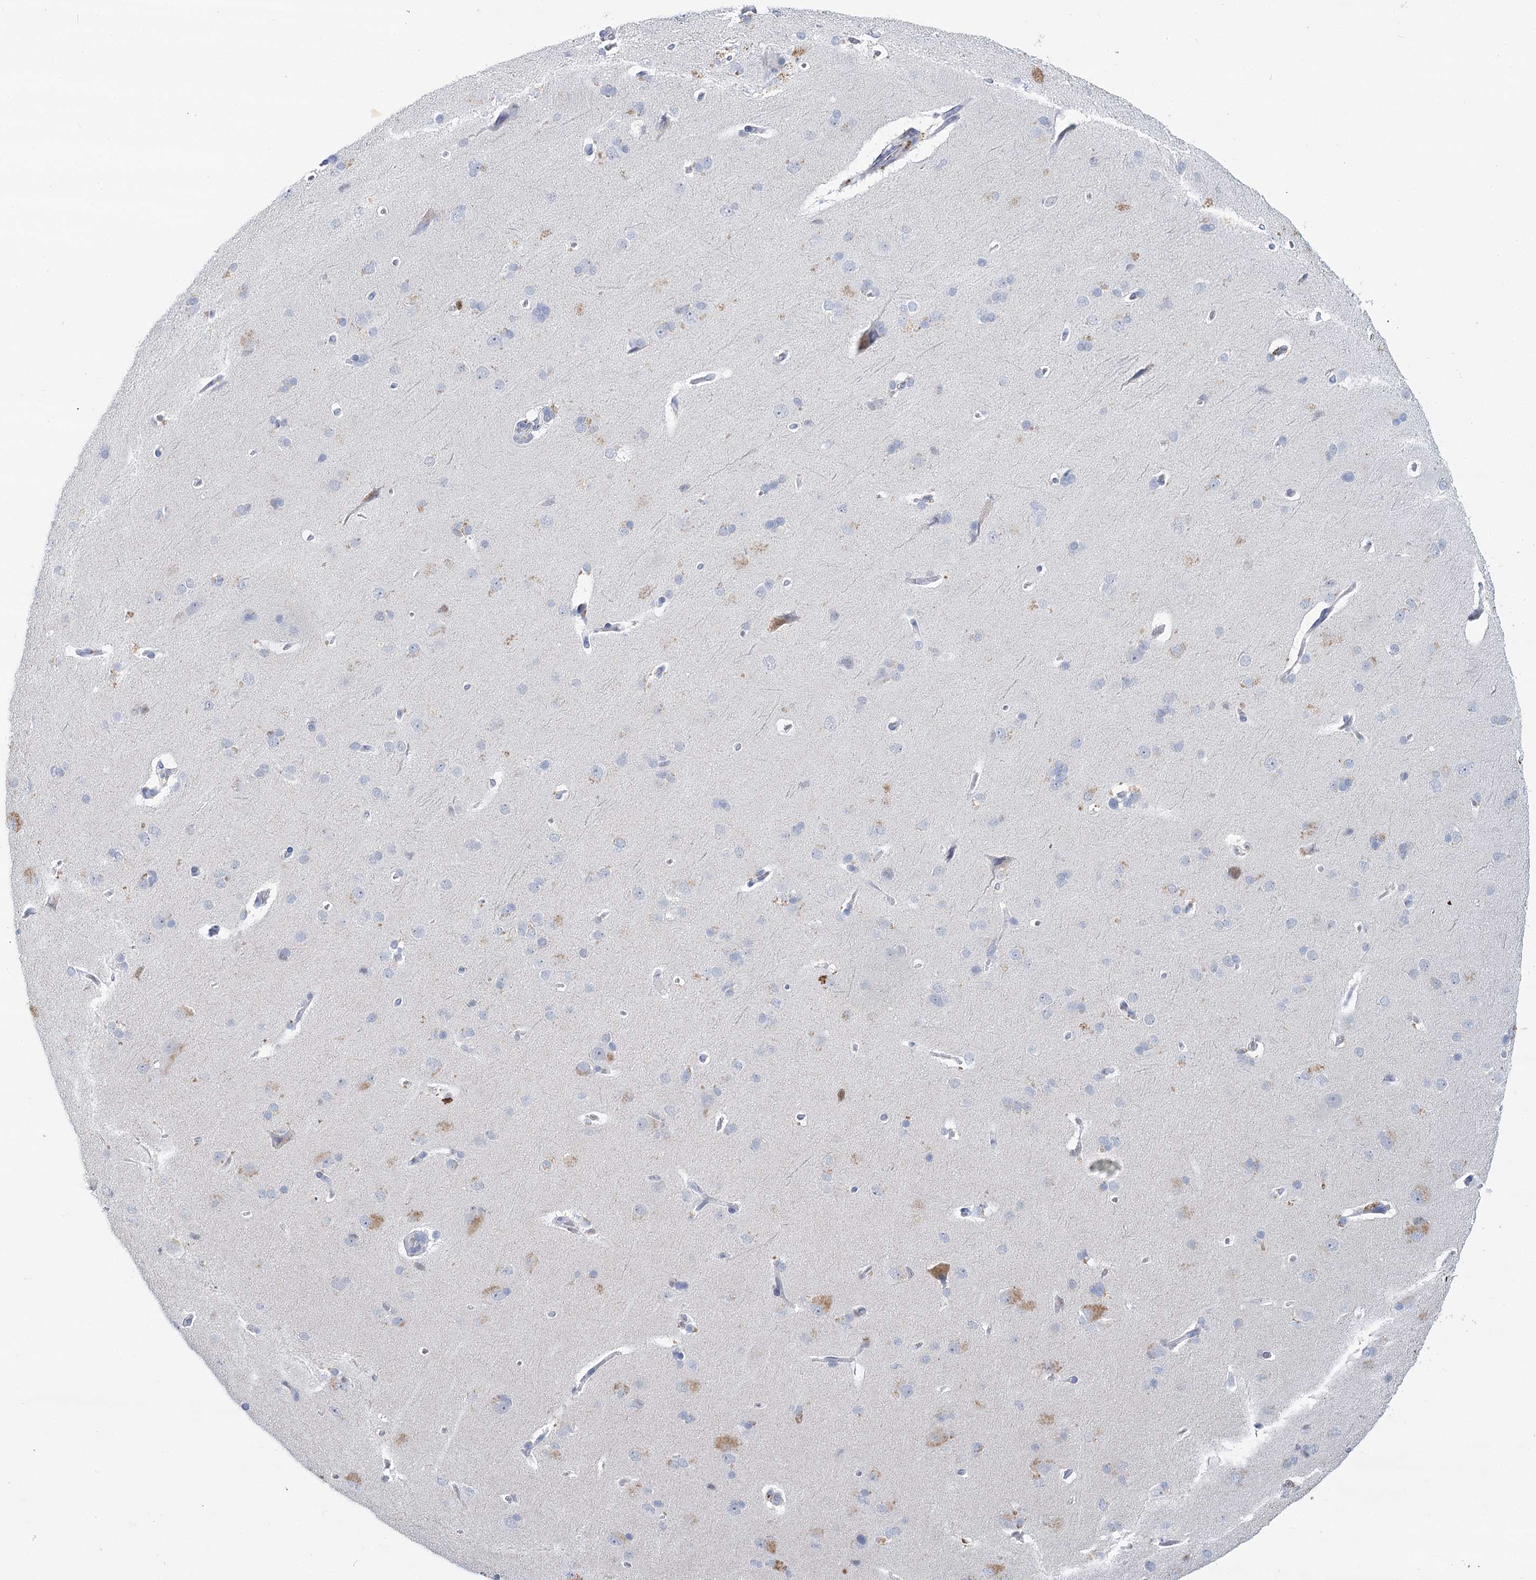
{"staining": {"intensity": "negative", "quantity": "none", "location": "none"}, "tissue": "cerebral cortex", "cell_type": "Endothelial cells", "image_type": "normal", "snomed": [{"axis": "morphology", "description": "Normal tissue, NOS"}, {"axis": "topography", "description": "Cerebral cortex"}], "caption": "Immunohistochemistry of benign cerebral cortex shows no staining in endothelial cells. The staining was performed using DAB (3,3'-diaminobenzidine) to visualize the protein expression in brown, while the nuclei were stained in blue with hematoxylin (Magnification: 20x).", "gene": "IGSF3", "patient": {"sex": "male", "age": 62}}